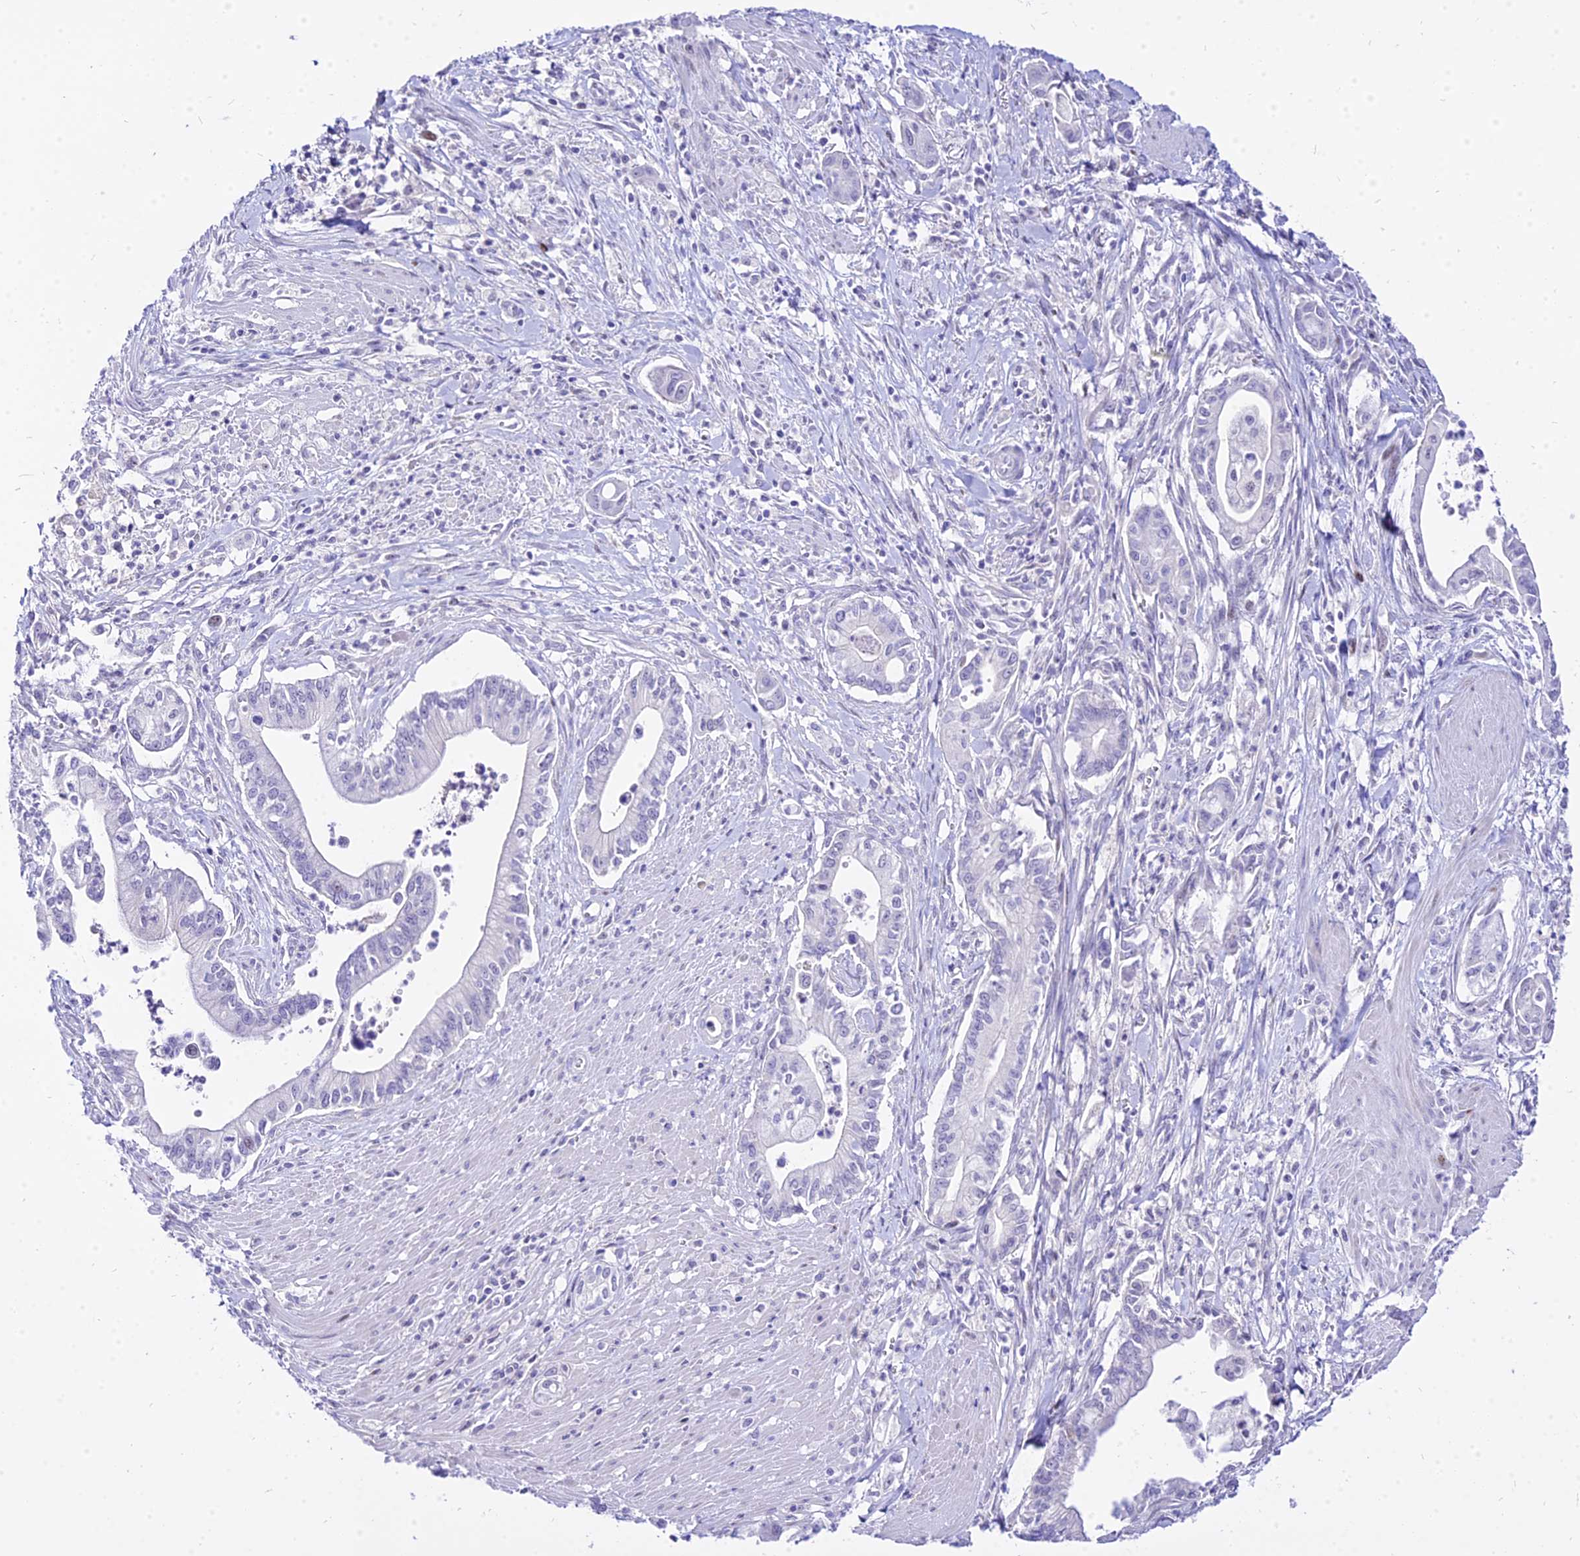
{"staining": {"intensity": "negative", "quantity": "none", "location": "none"}, "tissue": "pancreatic cancer", "cell_type": "Tumor cells", "image_type": "cancer", "snomed": [{"axis": "morphology", "description": "Adenocarcinoma, NOS"}, {"axis": "topography", "description": "Pancreas"}], "caption": "Immunohistochemistry (IHC) image of human pancreatic adenocarcinoma stained for a protein (brown), which exhibits no expression in tumor cells. (DAB (3,3'-diaminobenzidine) immunohistochemistry (IHC) visualized using brightfield microscopy, high magnification).", "gene": "CARD18", "patient": {"sex": "male", "age": 78}}